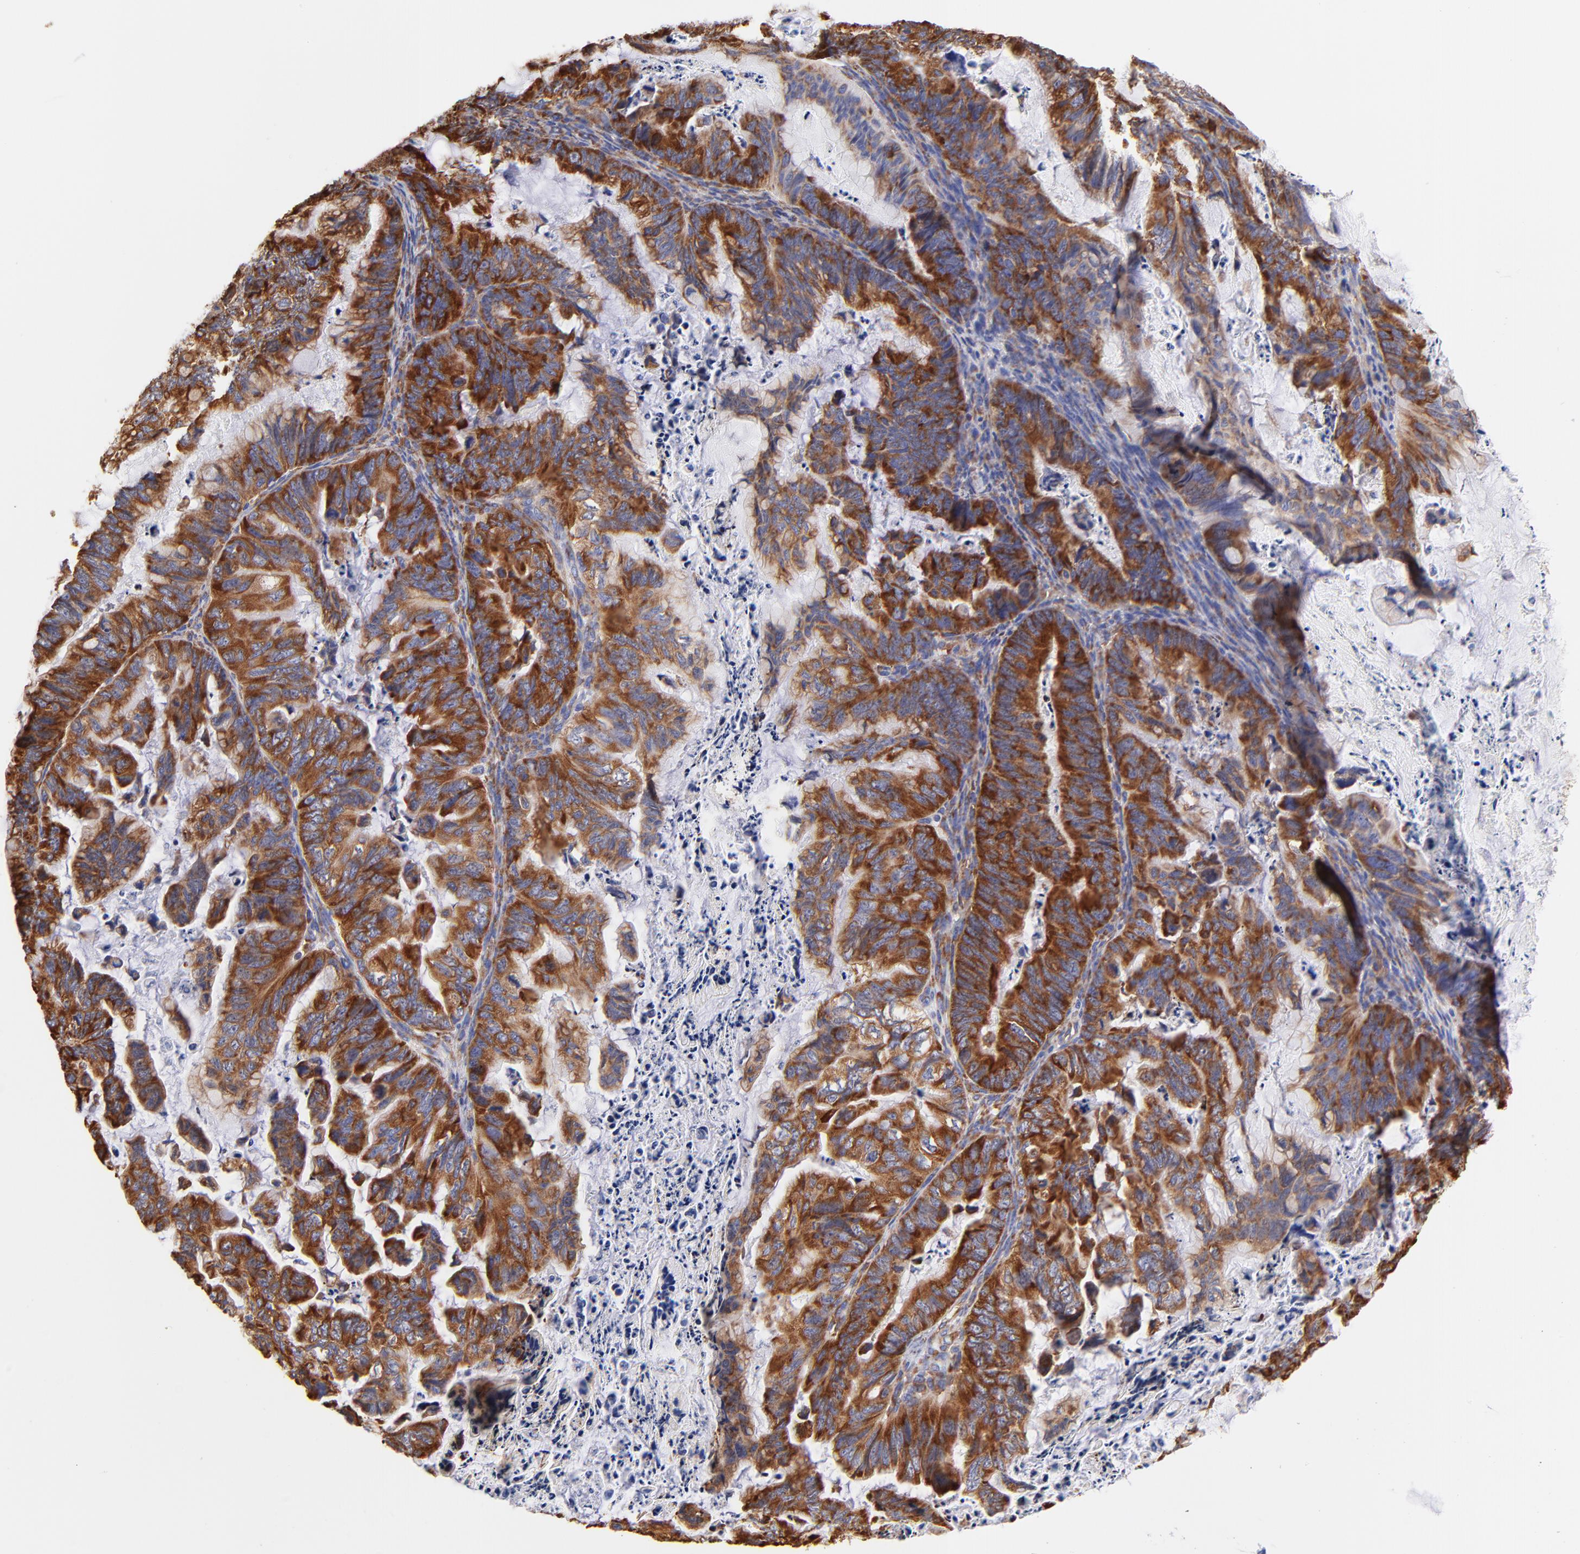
{"staining": {"intensity": "strong", "quantity": ">75%", "location": "cytoplasmic/membranous"}, "tissue": "ovarian cancer", "cell_type": "Tumor cells", "image_type": "cancer", "snomed": [{"axis": "morphology", "description": "Cystadenocarcinoma, mucinous, NOS"}, {"axis": "topography", "description": "Ovary"}], "caption": "There is high levels of strong cytoplasmic/membranous staining in tumor cells of ovarian cancer, as demonstrated by immunohistochemical staining (brown color).", "gene": "RPL27", "patient": {"sex": "female", "age": 36}}